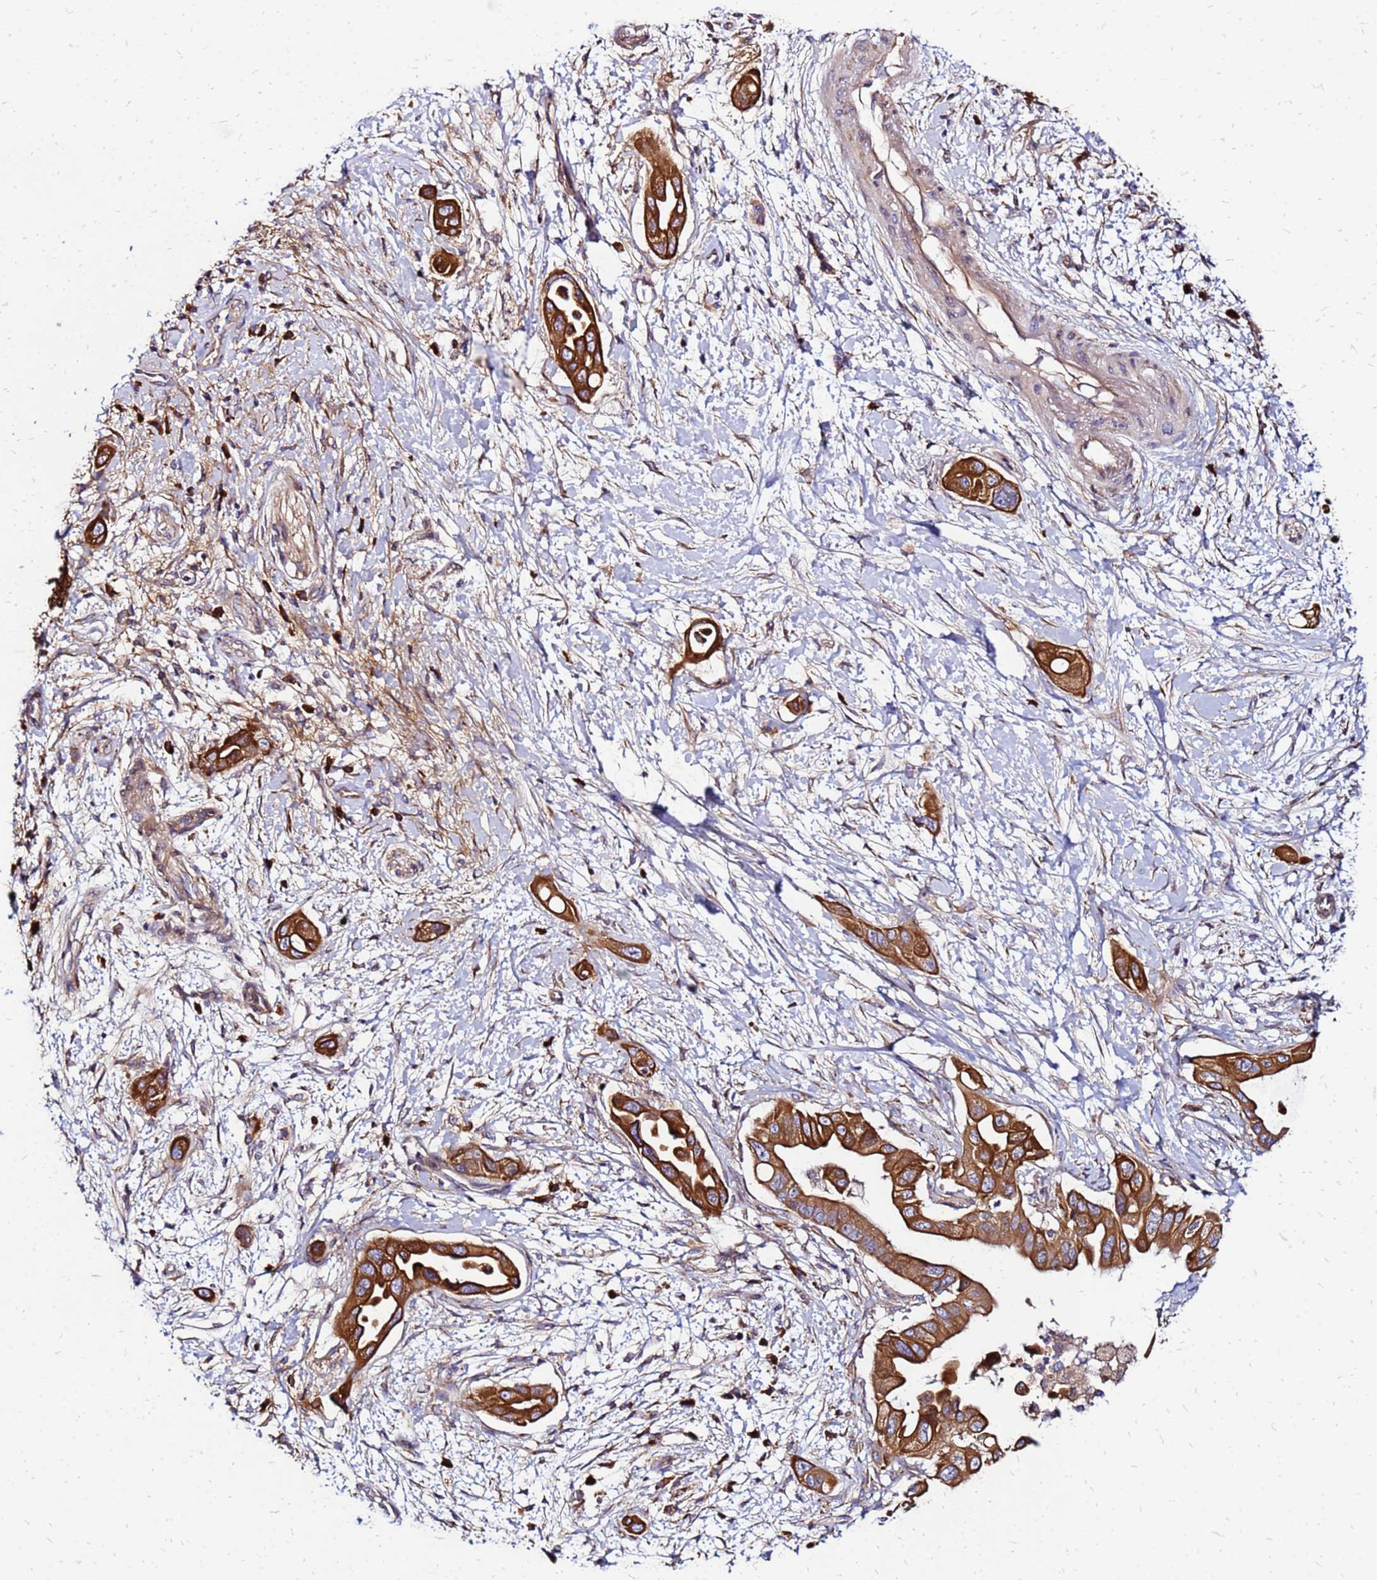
{"staining": {"intensity": "strong", "quantity": ">75%", "location": "cytoplasmic/membranous"}, "tissue": "pancreatic cancer", "cell_type": "Tumor cells", "image_type": "cancer", "snomed": [{"axis": "morphology", "description": "Adenocarcinoma, NOS"}, {"axis": "topography", "description": "Pancreas"}], "caption": "Tumor cells demonstrate high levels of strong cytoplasmic/membranous positivity in about >75% of cells in pancreatic adenocarcinoma.", "gene": "VMO1", "patient": {"sex": "male", "age": 68}}